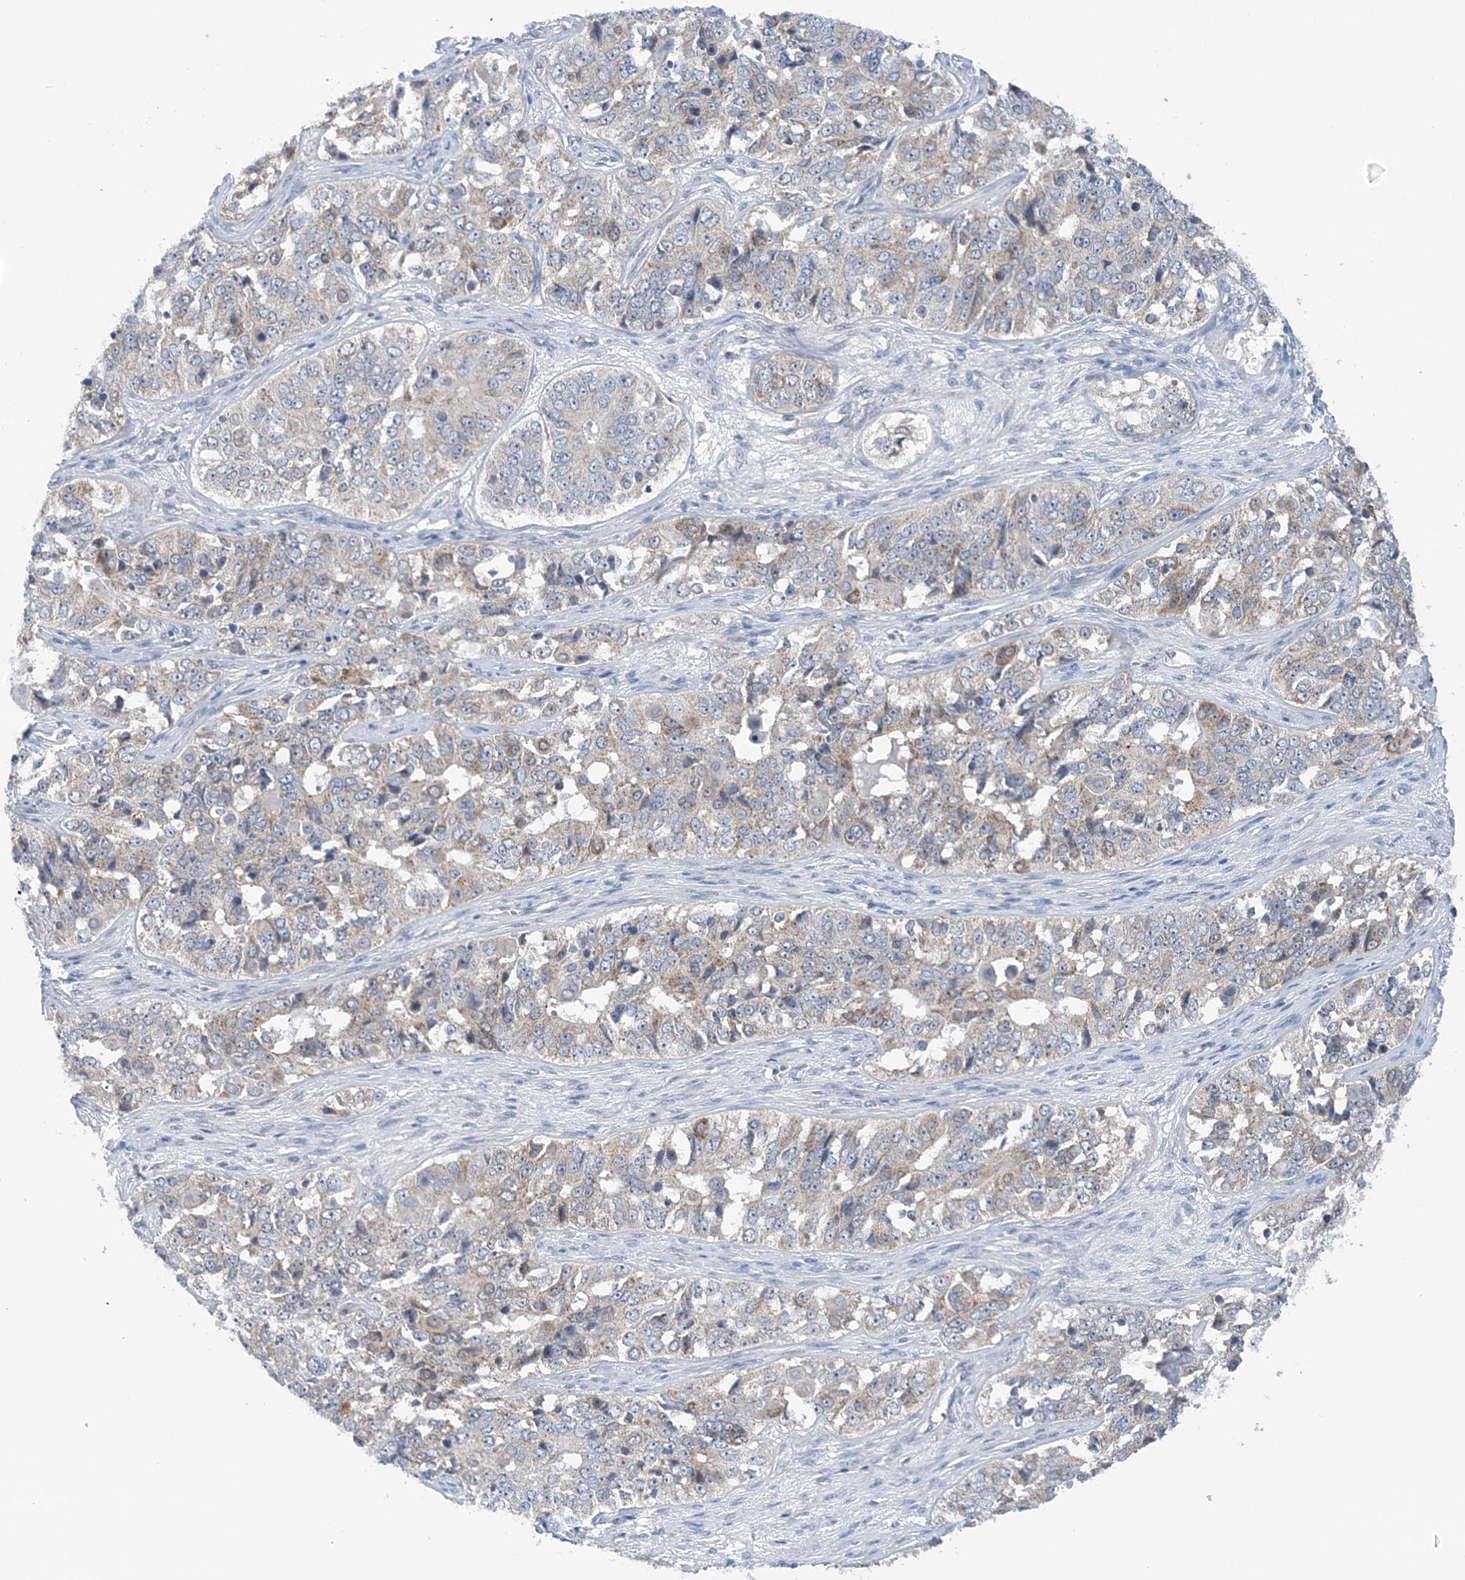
{"staining": {"intensity": "weak", "quantity": "25%-75%", "location": "cytoplasmic/membranous"}, "tissue": "ovarian cancer", "cell_type": "Tumor cells", "image_type": "cancer", "snomed": [{"axis": "morphology", "description": "Carcinoma, endometroid"}, {"axis": "topography", "description": "Ovary"}], "caption": "Ovarian cancer stained with immunohistochemistry displays weak cytoplasmic/membranous positivity in about 25%-75% of tumor cells.", "gene": "COPE", "patient": {"sex": "female", "age": 51}}